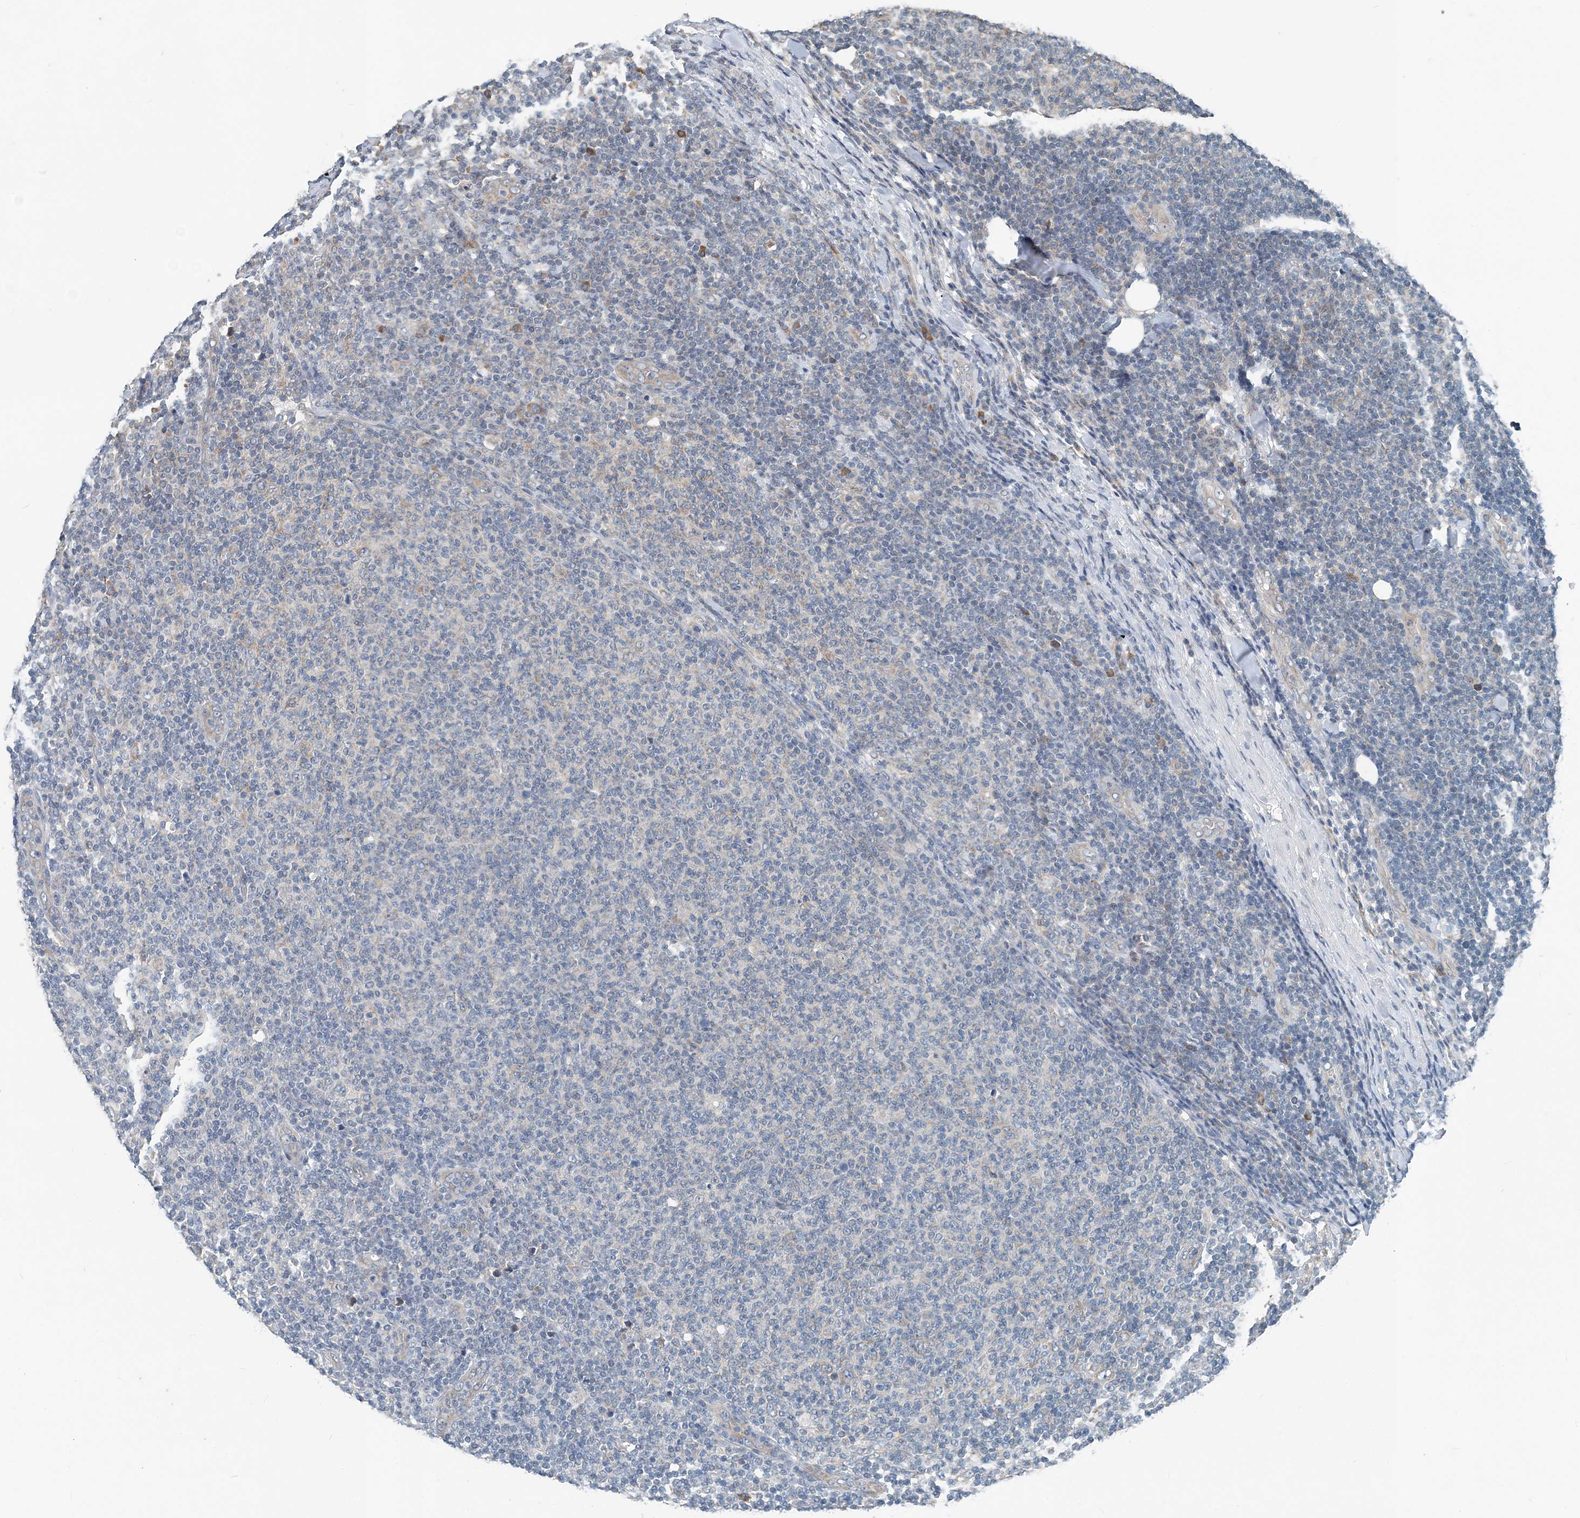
{"staining": {"intensity": "negative", "quantity": "none", "location": "none"}, "tissue": "lymphoma", "cell_type": "Tumor cells", "image_type": "cancer", "snomed": [{"axis": "morphology", "description": "Malignant lymphoma, non-Hodgkin's type, Low grade"}, {"axis": "topography", "description": "Lymph node"}], "caption": "DAB (3,3'-diaminobenzidine) immunohistochemical staining of lymphoma demonstrates no significant positivity in tumor cells. (DAB immunohistochemistry (IHC) with hematoxylin counter stain).", "gene": "EEF1A2", "patient": {"sex": "male", "age": 66}}